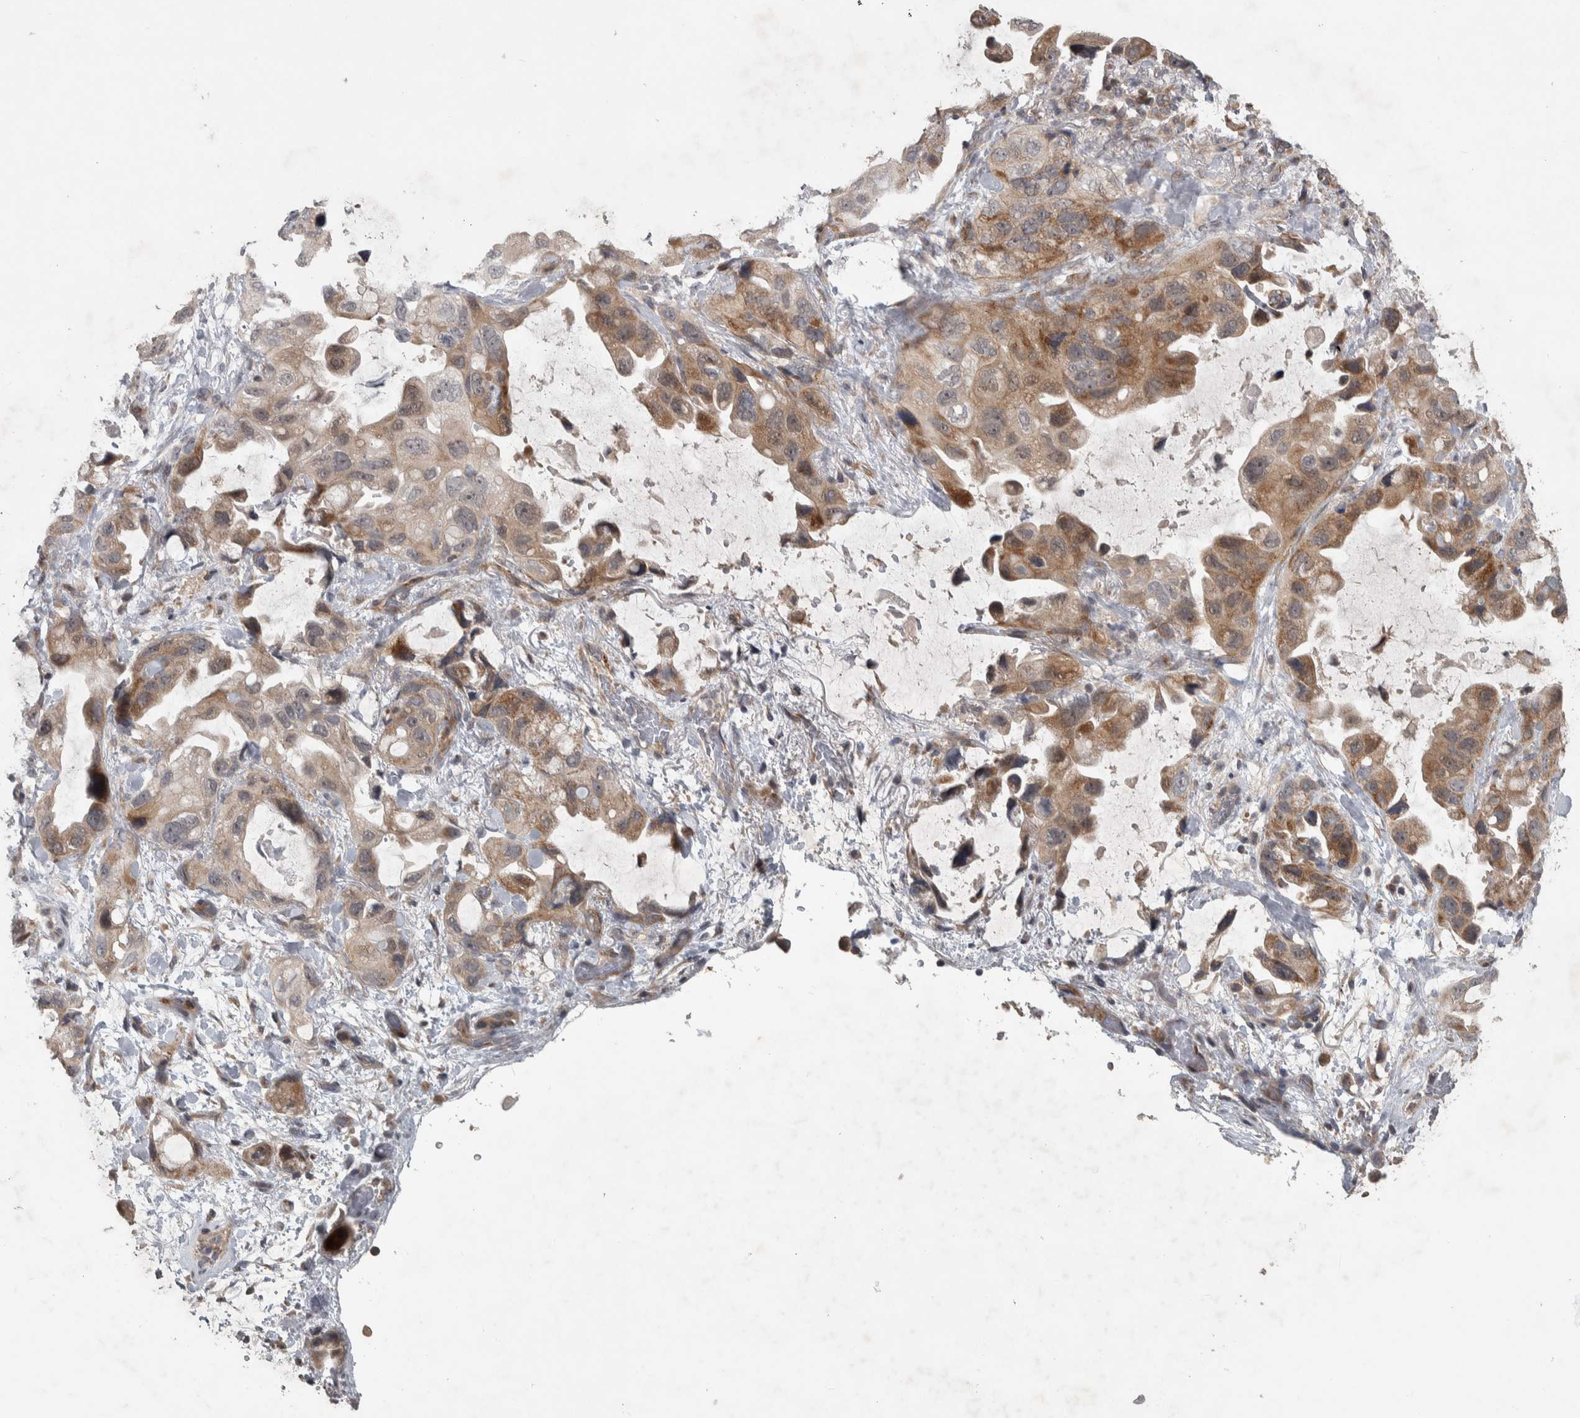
{"staining": {"intensity": "moderate", "quantity": "25%-75%", "location": "cytoplasmic/membranous"}, "tissue": "lung cancer", "cell_type": "Tumor cells", "image_type": "cancer", "snomed": [{"axis": "morphology", "description": "Squamous cell carcinoma, NOS"}, {"axis": "topography", "description": "Lung"}], "caption": "Lung cancer stained for a protein (brown) reveals moderate cytoplasmic/membranous positive staining in approximately 25%-75% of tumor cells.", "gene": "ERAL1", "patient": {"sex": "female", "age": 73}}